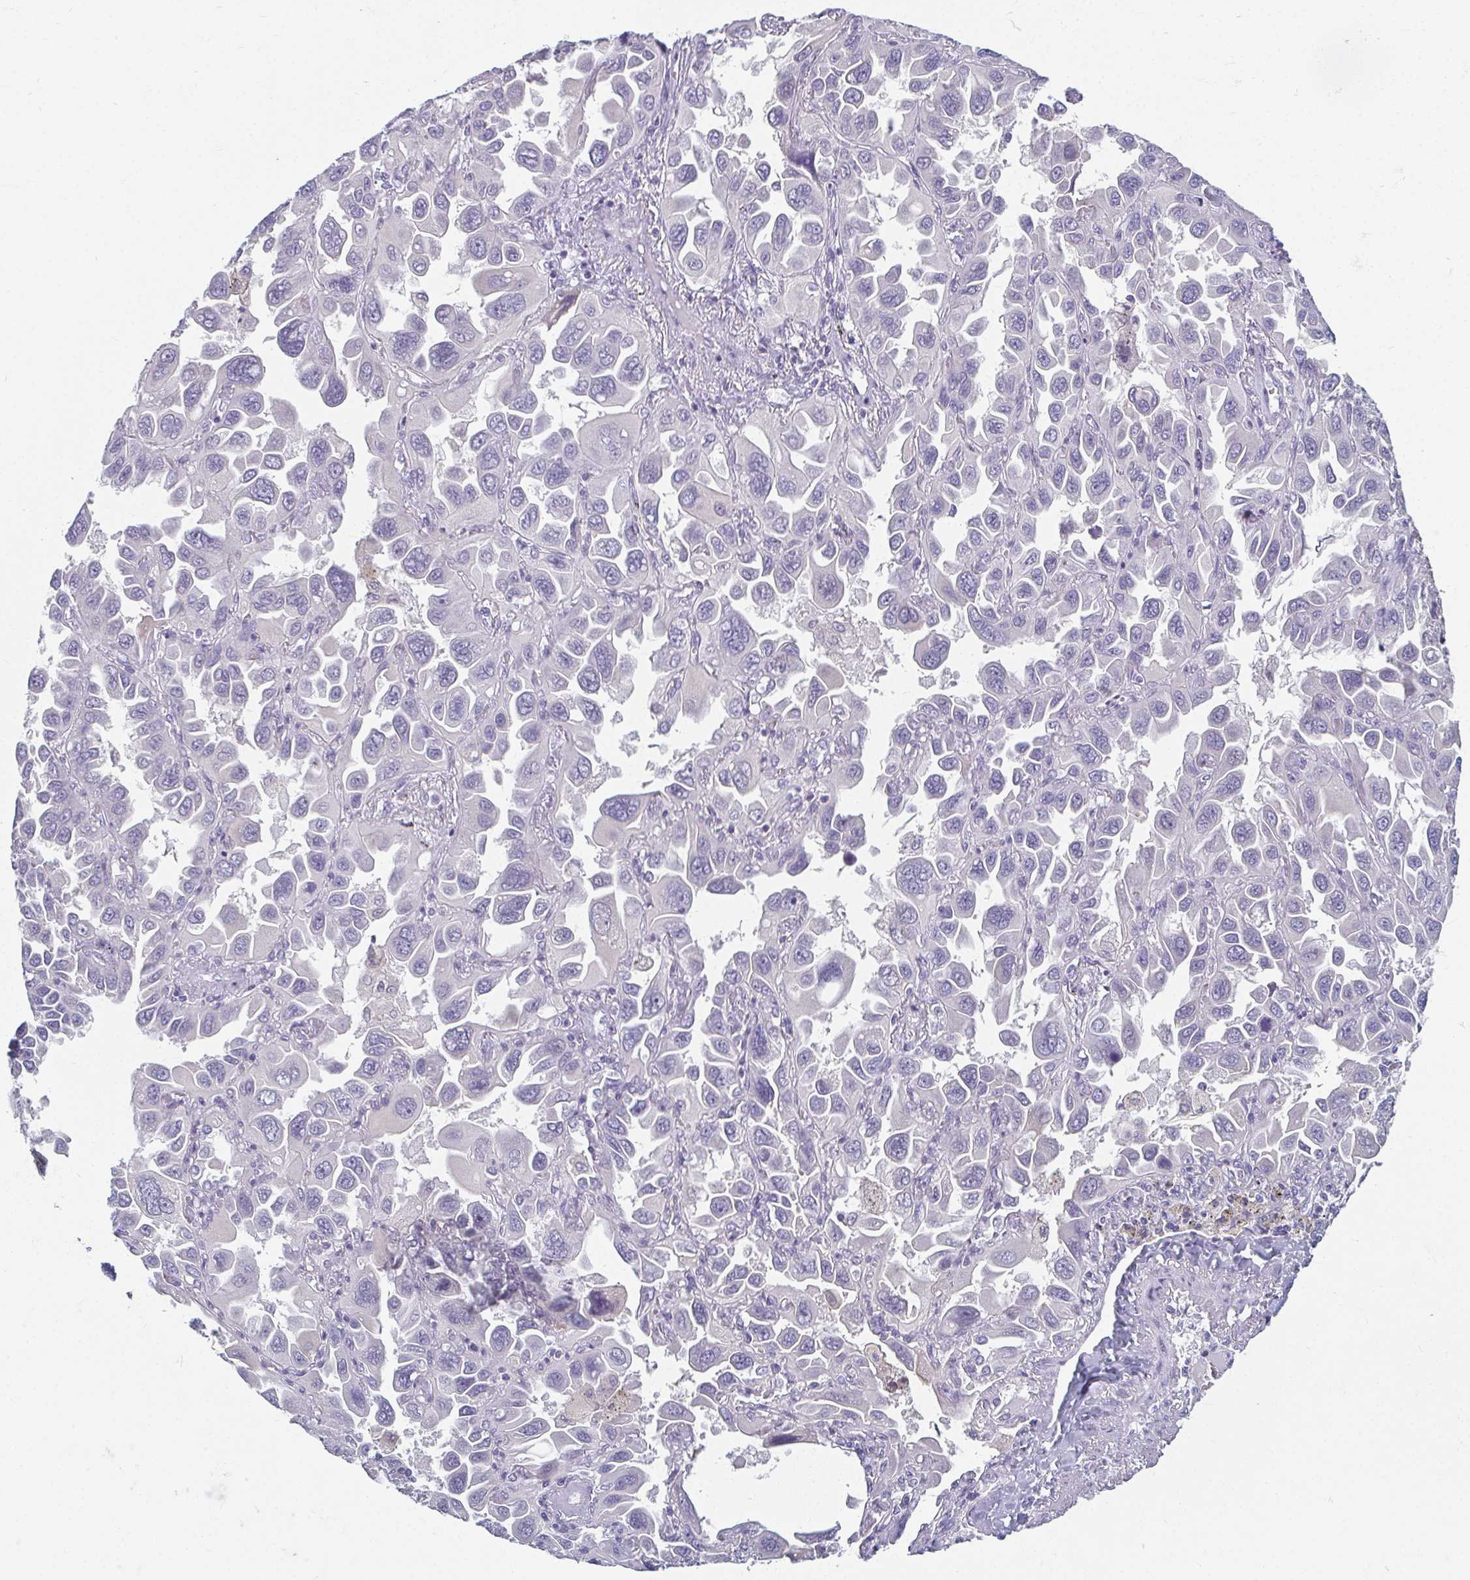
{"staining": {"intensity": "negative", "quantity": "none", "location": "none"}, "tissue": "lung cancer", "cell_type": "Tumor cells", "image_type": "cancer", "snomed": [{"axis": "morphology", "description": "Adenocarcinoma, NOS"}, {"axis": "topography", "description": "Lung"}], "caption": "The immunohistochemistry photomicrograph has no significant staining in tumor cells of adenocarcinoma (lung) tissue.", "gene": "CAMKV", "patient": {"sex": "male", "age": 64}}